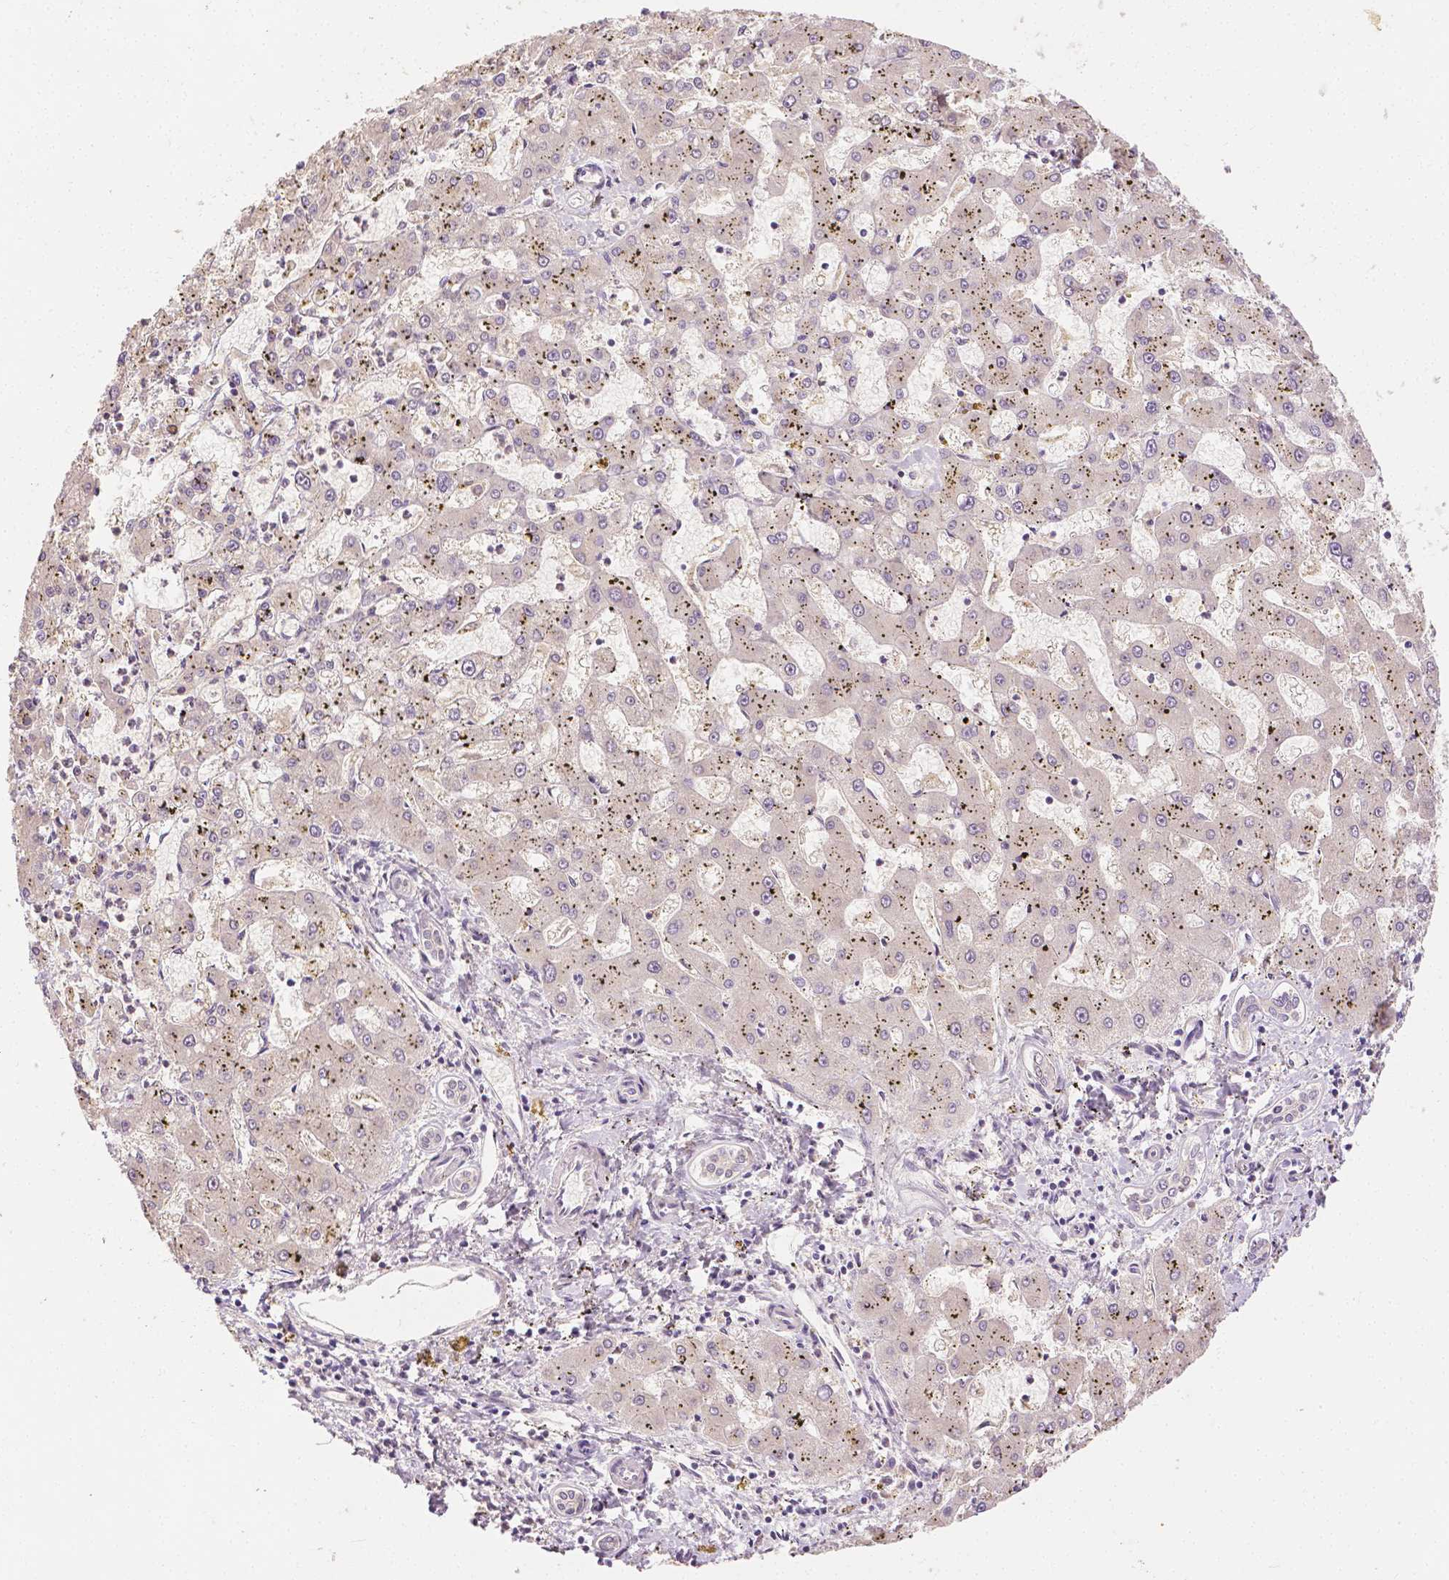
{"staining": {"intensity": "negative", "quantity": "none", "location": "none"}, "tissue": "liver cancer", "cell_type": "Tumor cells", "image_type": "cancer", "snomed": [{"axis": "morphology", "description": "Carcinoma, Hepatocellular, NOS"}, {"axis": "topography", "description": "Liver"}], "caption": "A high-resolution image shows immunohistochemistry (IHC) staining of liver hepatocellular carcinoma, which exhibits no significant positivity in tumor cells.", "gene": "TGM1", "patient": {"sex": "male", "age": 67}}